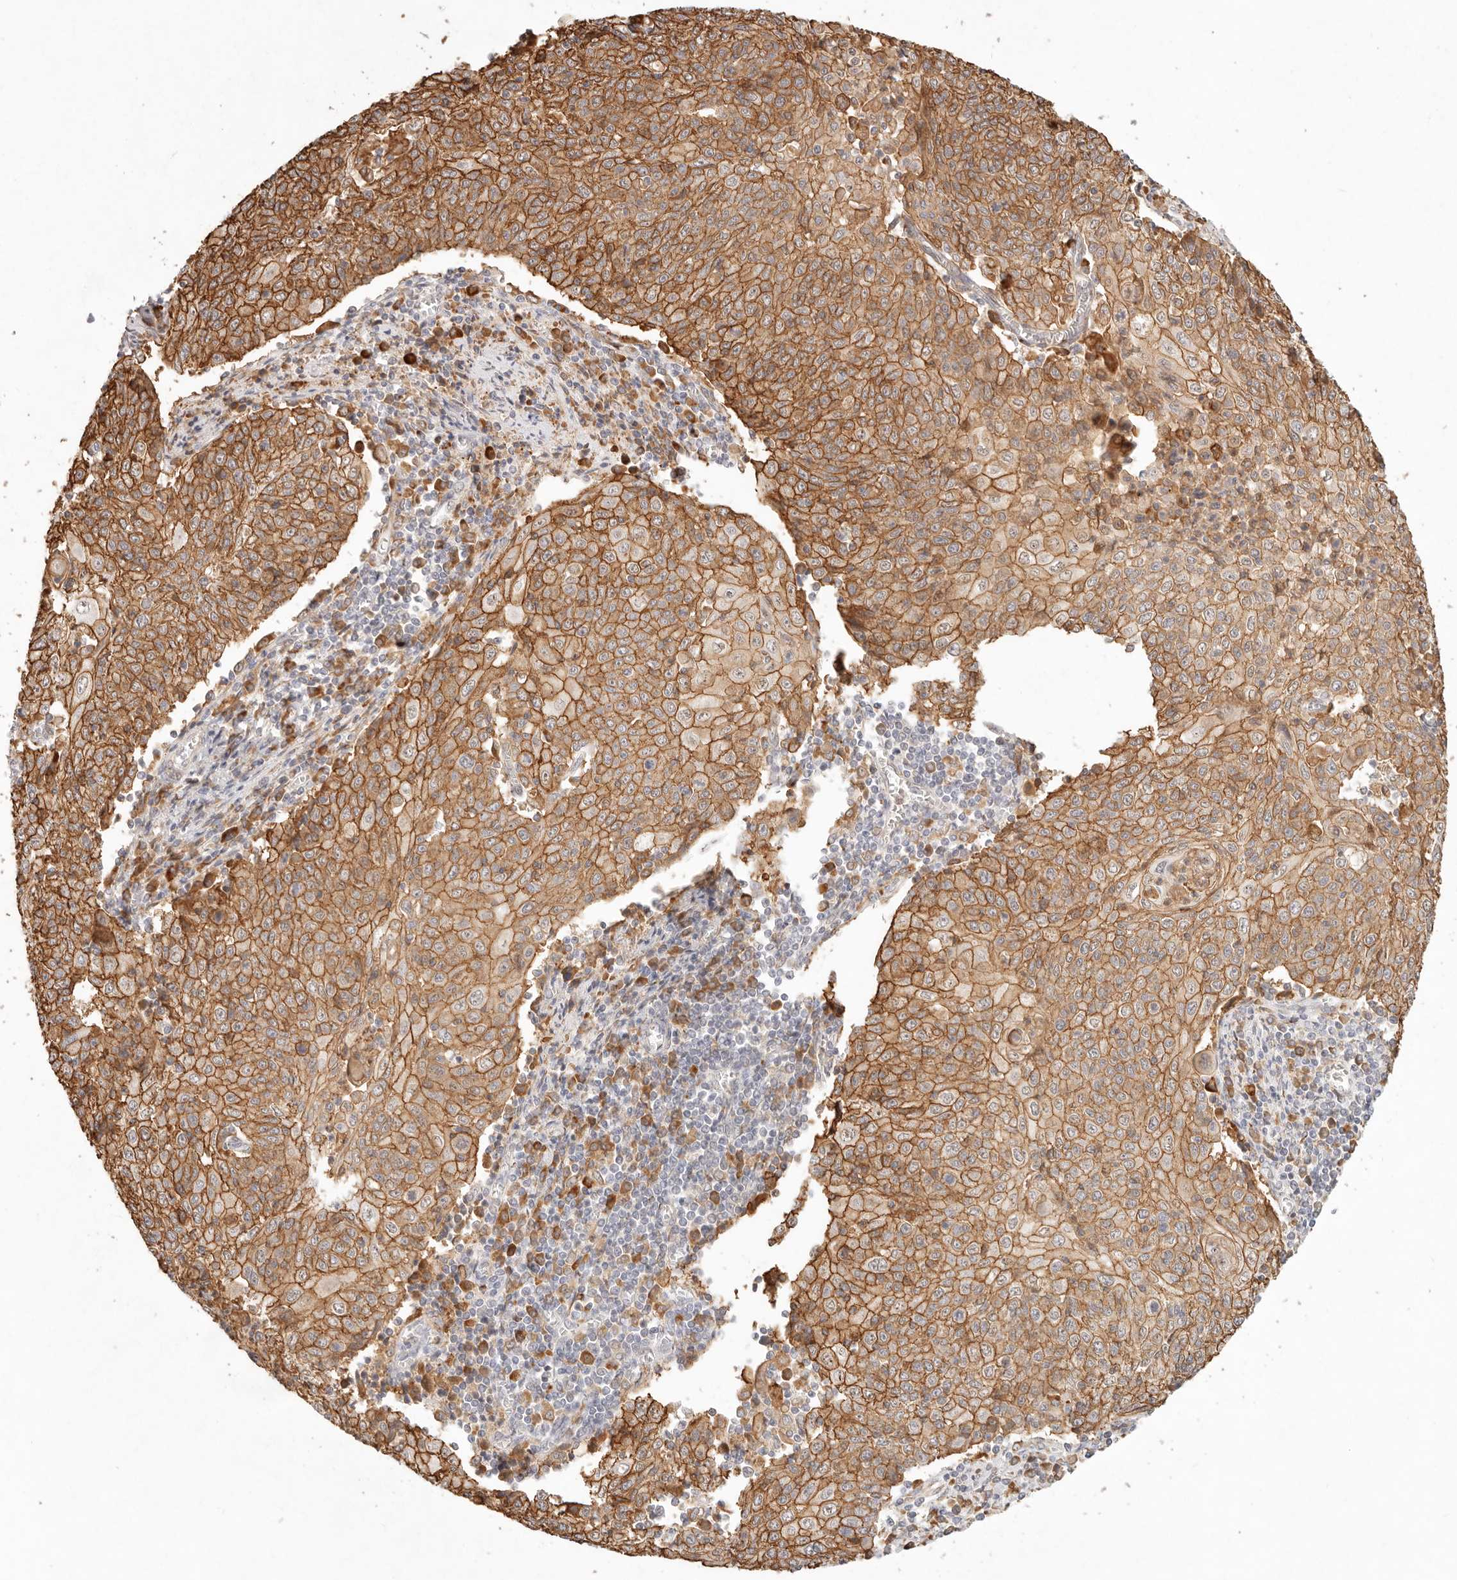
{"staining": {"intensity": "strong", "quantity": ">75%", "location": "cytoplasmic/membranous"}, "tissue": "cervical cancer", "cell_type": "Tumor cells", "image_type": "cancer", "snomed": [{"axis": "morphology", "description": "Squamous cell carcinoma, NOS"}, {"axis": "topography", "description": "Cervix"}], "caption": "The histopathology image exhibits staining of squamous cell carcinoma (cervical), revealing strong cytoplasmic/membranous protein positivity (brown color) within tumor cells.", "gene": "C1orf127", "patient": {"sex": "female", "age": 48}}